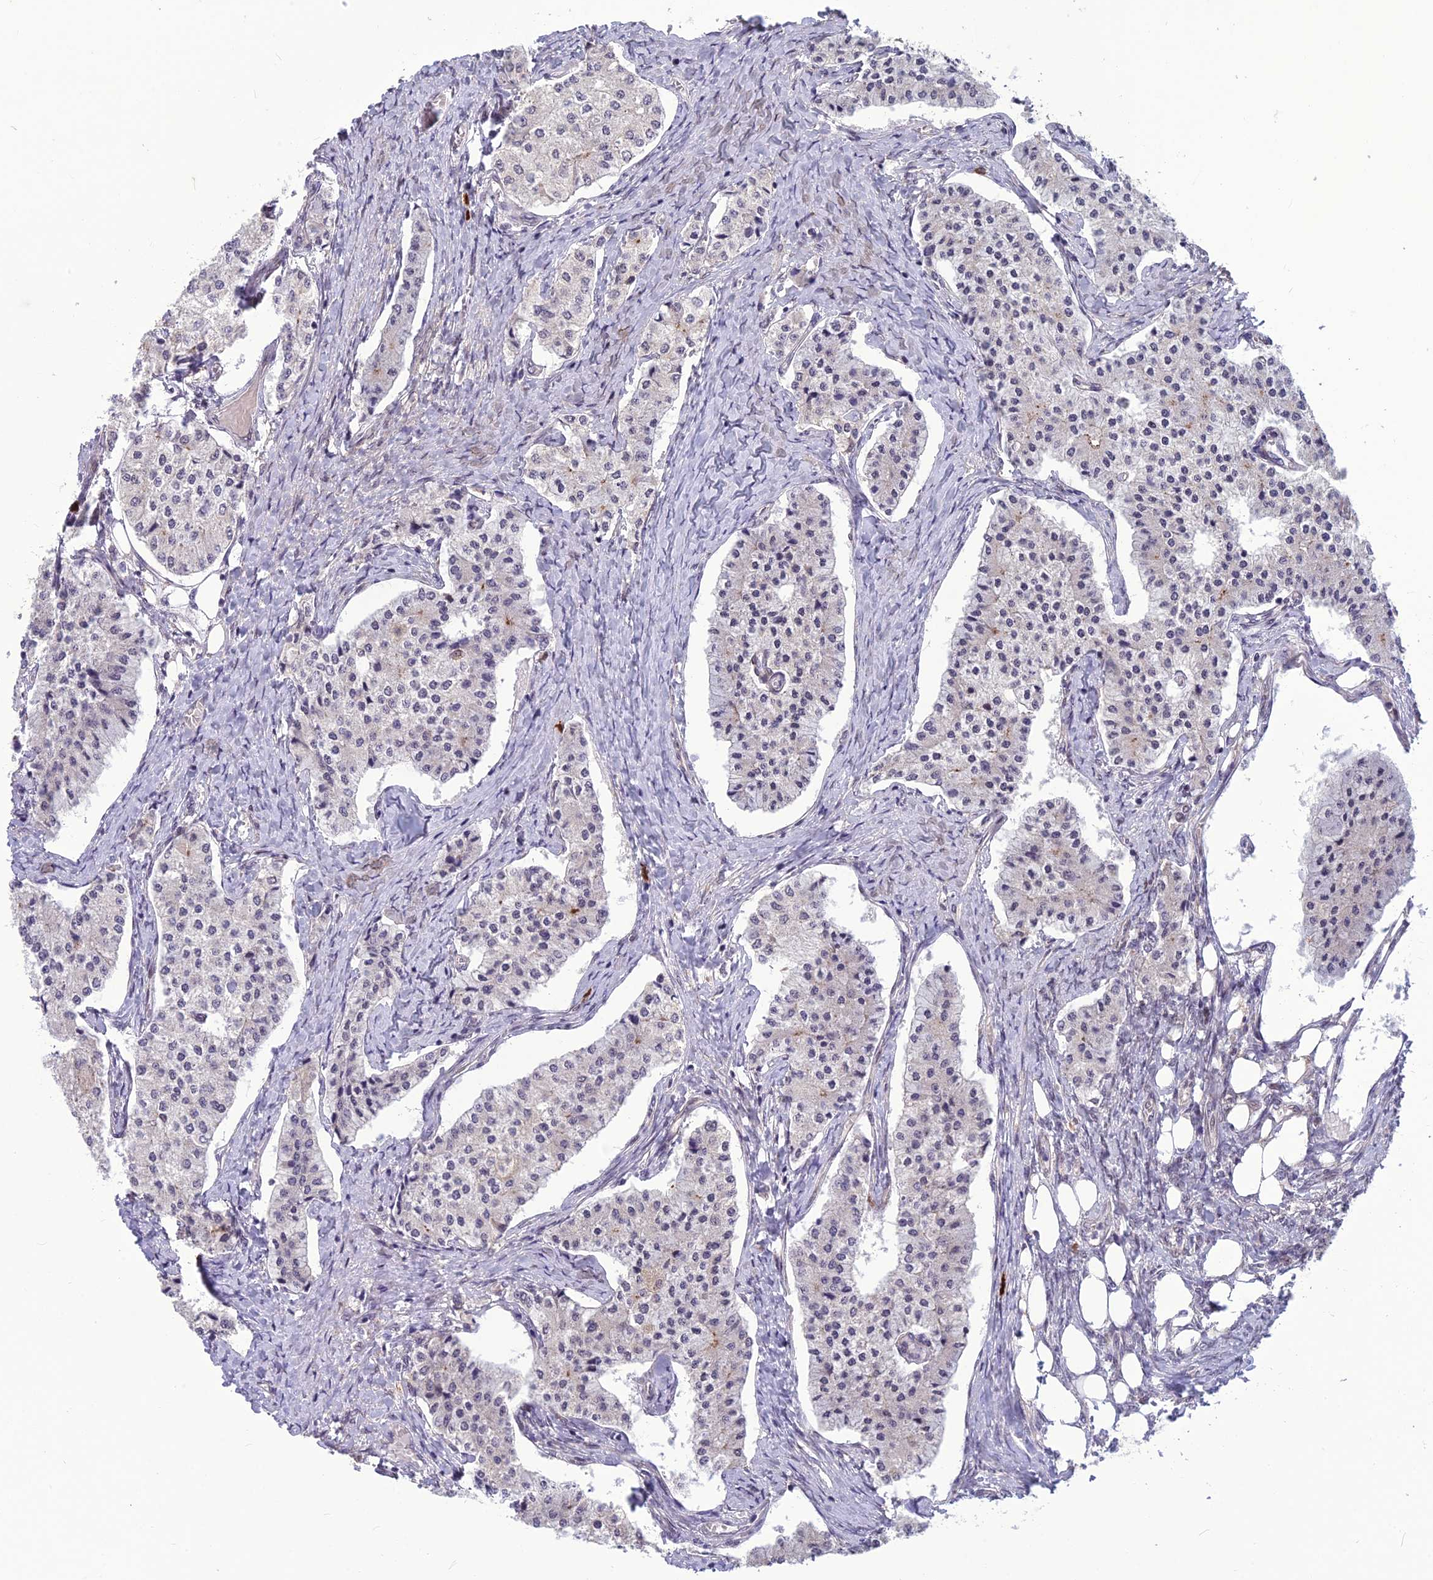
{"staining": {"intensity": "negative", "quantity": "none", "location": "none"}, "tissue": "carcinoid", "cell_type": "Tumor cells", "image_type": "cancer", "snomed": [{"axis": "morphology", "description": "Carcinoid, malignant, NOS"}, {"axis": "topography", "description": "Colon"}], "caption": "Carcinoid was stained to show a protein in brown. There is no significant staining in tumor cells. (DAB IHC, high magnification).", "gene": "FBRS", "patient": {"sex": "female", "age": 52}}